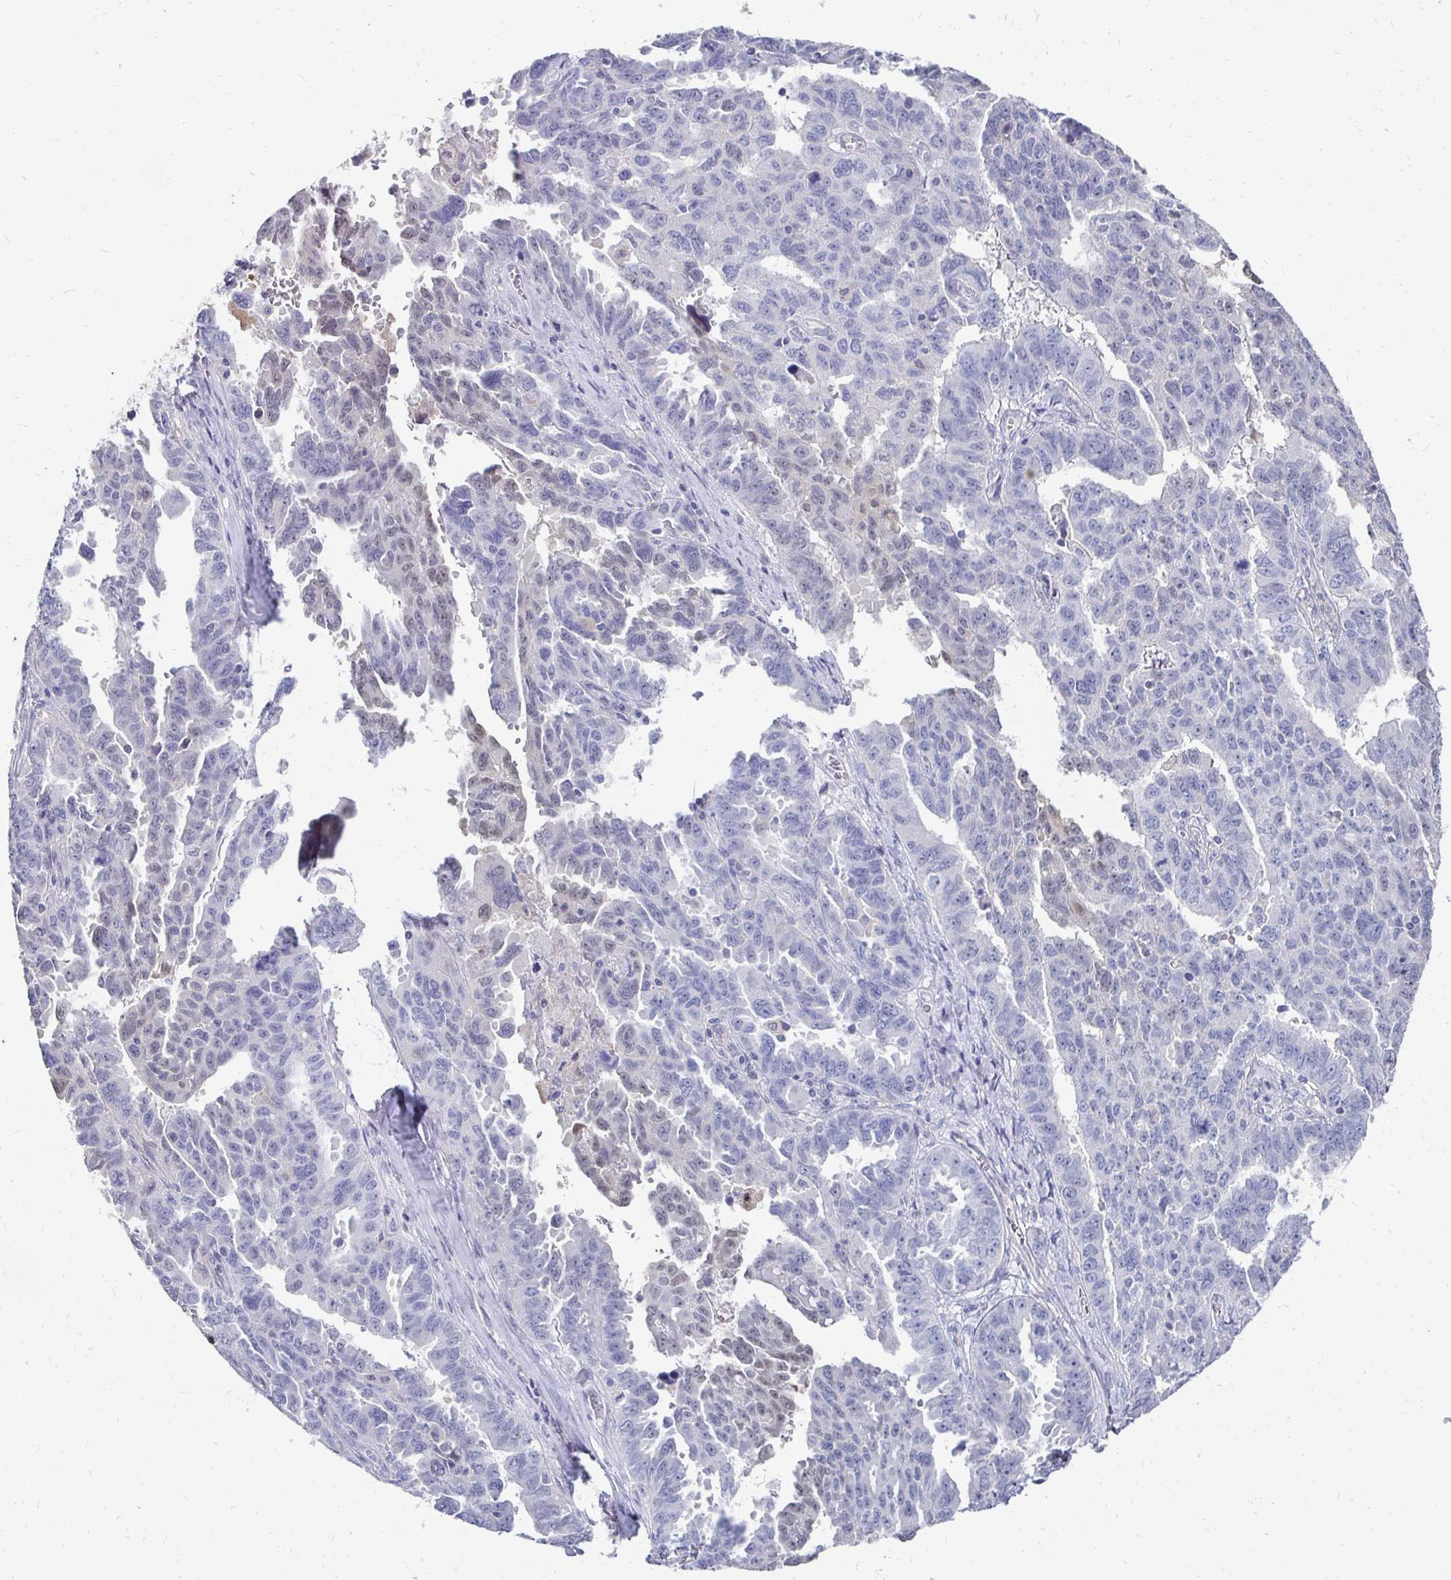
{"staining": {"intensity": "negative", "quantity": "none", "location": "none"}, "tissue": "ovarian cancer", "cell_type": "Tumor cells", "image_type": "cancer", "snomed": [{"axis": "morphology", "description": "Adenocarcinoma, NOS"}, {"axis": "morphology", "description": "Carcinoma, endometroid"}, {"axis": "topography", "description": "Ovary"}], "caption": "Photomicrograph shows no protein staining in tumor cells of ovarian endometroid carcinoma tissue. (DAB IHC, high magnification).", "gene": "SYCP3", "patient": {"sex": "female", "age": 72}}